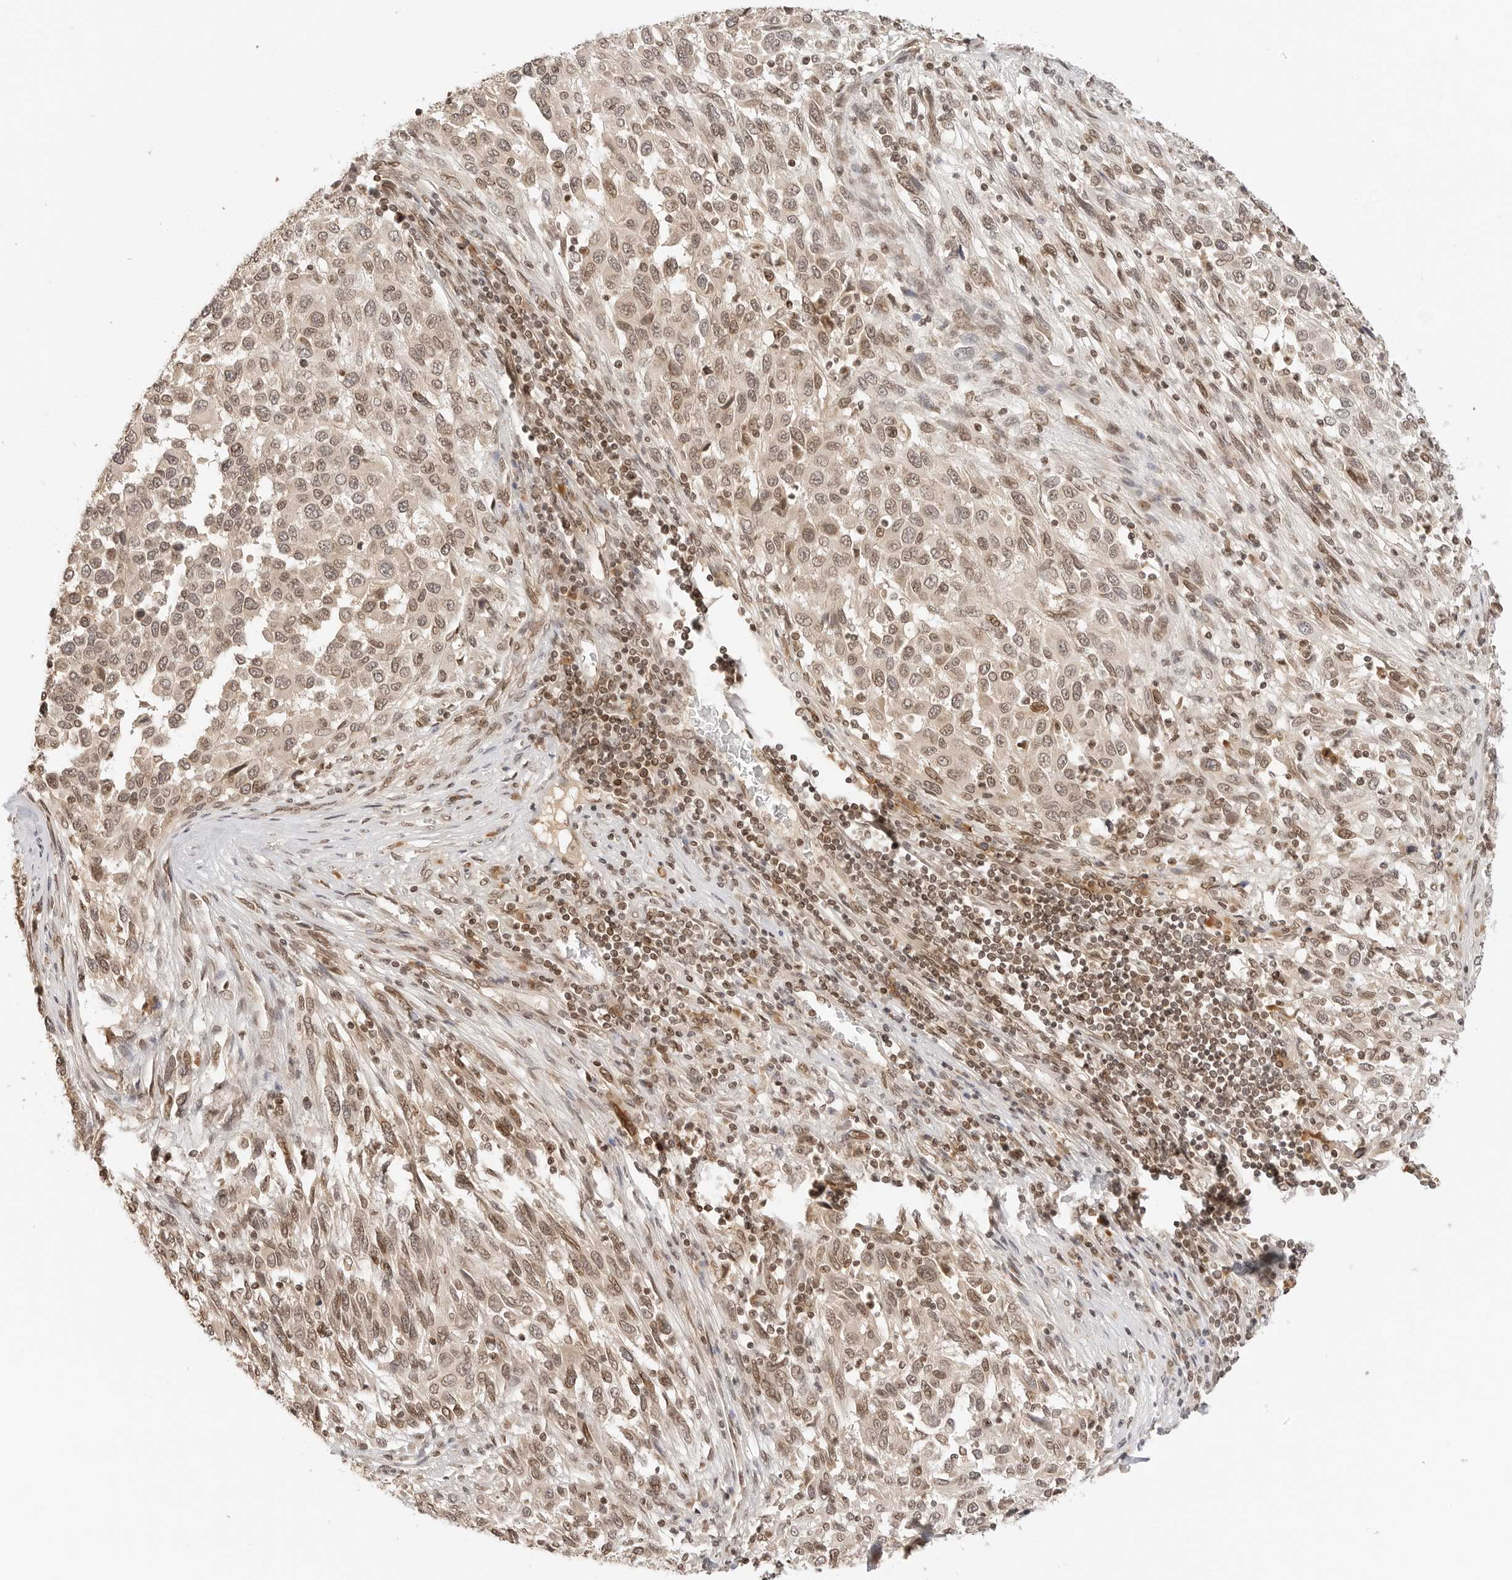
{"staining": {"intensity": "weak", "quantity": ">75%", "location": "cytoplasmic/membranous,nuclear"}, "tissue": "melanoma", "cell_type": "Tumor cells", "image_type": "cancer", "snomed": [{"axis": "morphology", "description": "Malignant melanoma, Metastatic site"}, {"axis": "topography", "description": "Lymph node"}], "caption": "Protein staining displays weak cytoplasmic/membranous and nuclear positivity in approximately >75% of tumor cells in melanoma.", "gene": "POLH", "patient": {"sex": "male", "age": 61}}